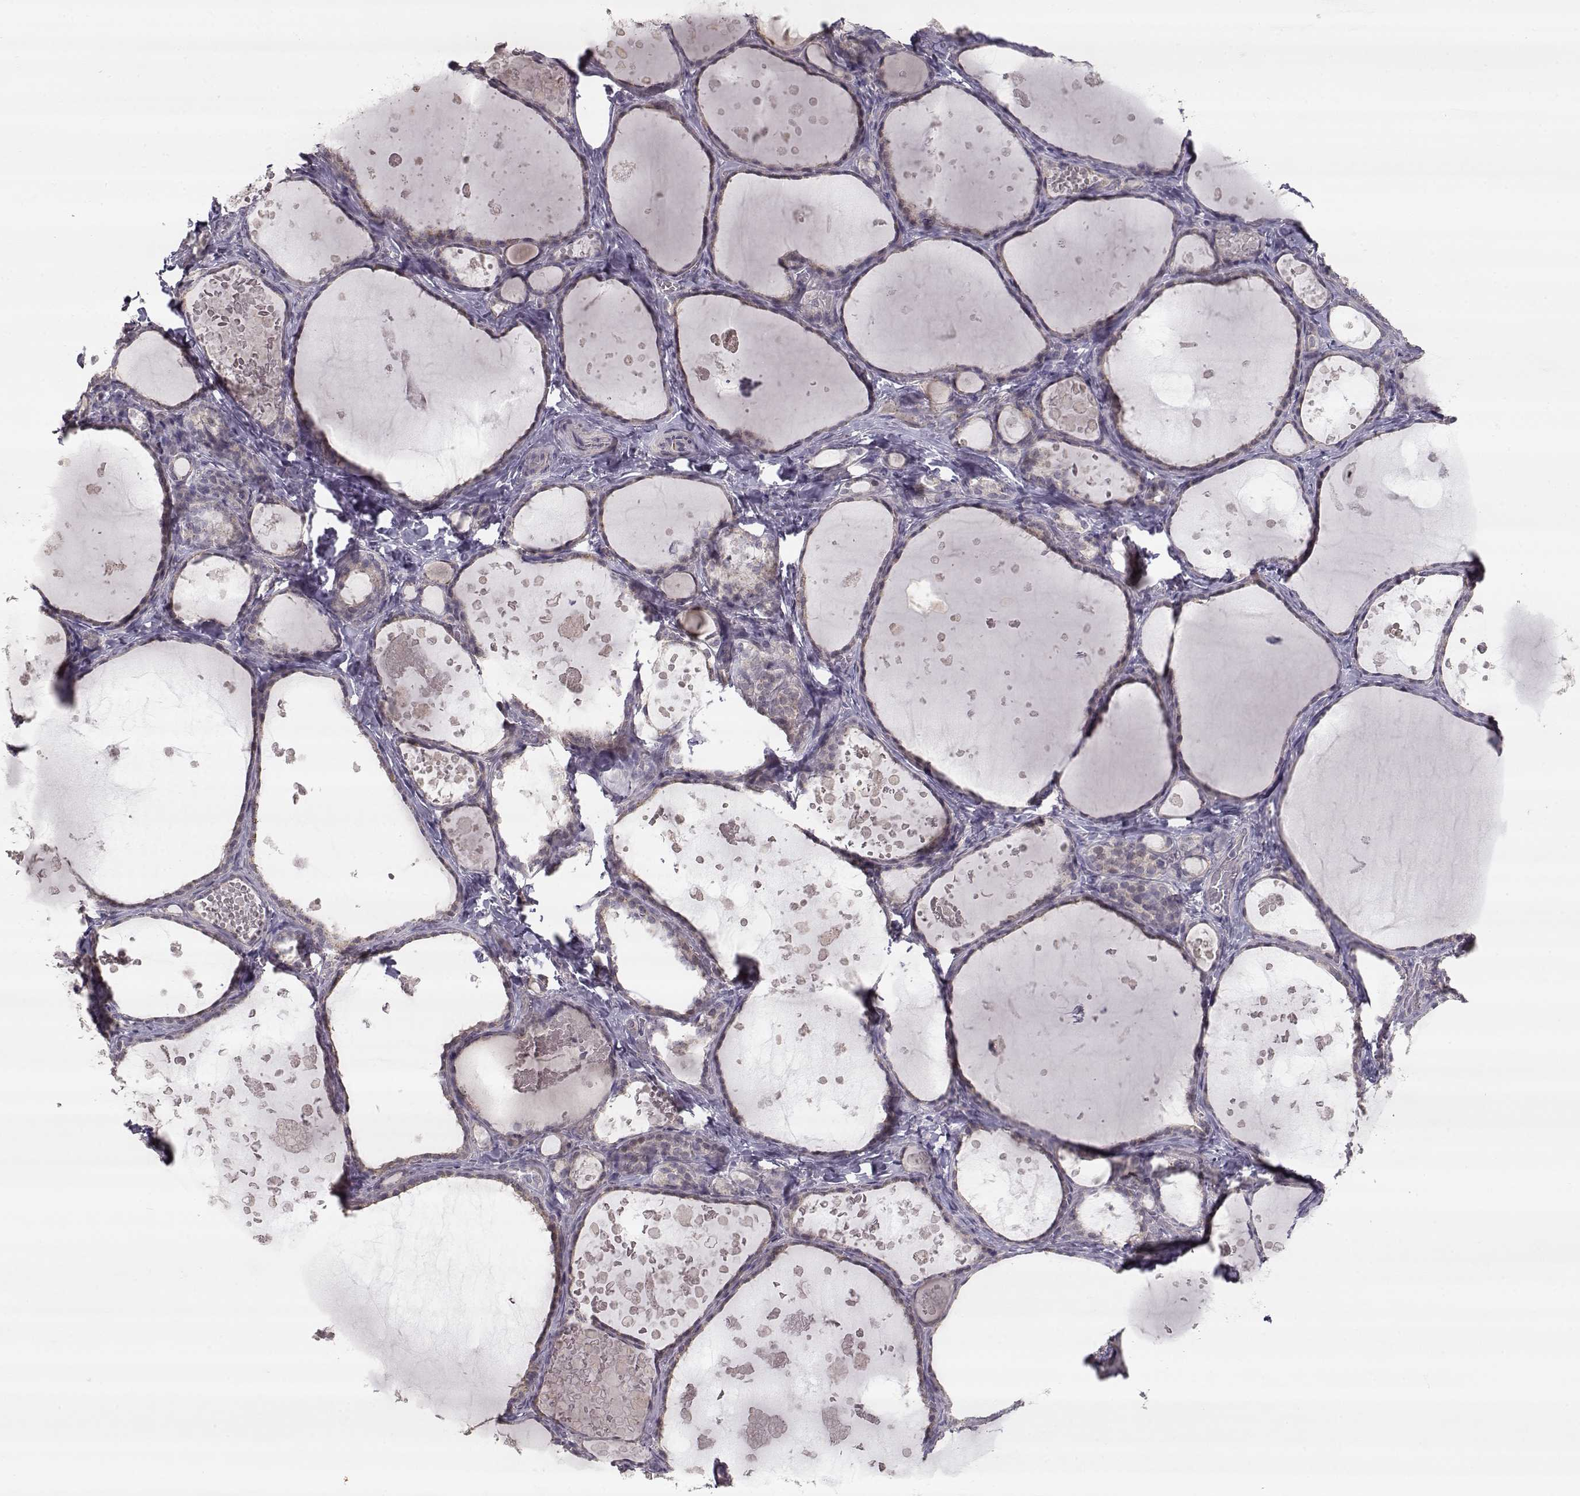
{"staining": {"intensity": "negative", "quantity": "none", "location": "none"}, "tissue": "thyroid gland", "cell_type": "Glandular cells", "image_type": "normal", "snomed": [{"axis": "morphology", "description": "Normal tissue, NOS"}, {"axis": "topography", "description": "Thyroid gland"}], "caption": "Immunohistochemistry (IHC) micrograph of benign thyroid gland: thyroid gland stained with DAB (3,3'-diaminobenzidine) displays no significant protein staining in glandular cells.", "gene": "PNMT", "patient": {"sex": "female", "age": 56}}